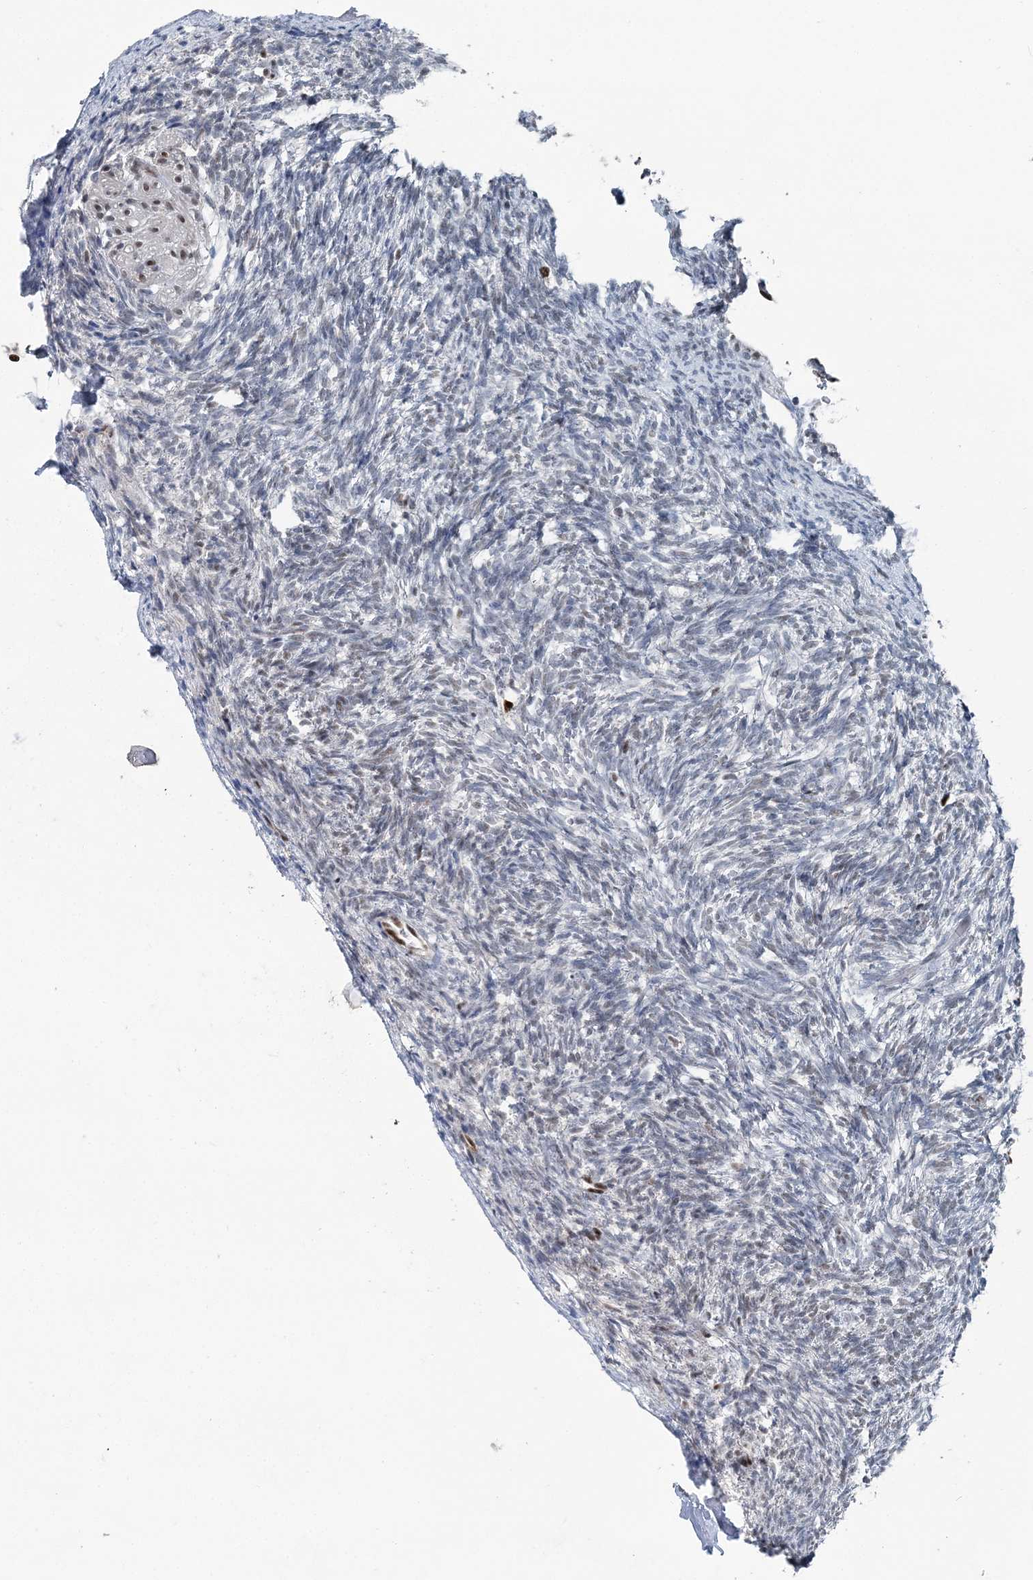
{"staining": {"intensity": "weak", "quantity": ">75%", "location": "nuclear"}, "tissue": "ovary", "cell_type": "Follicle cells", "image_type": "normal", "snomed": [{"axis": "morphology", "description": "Normal tissue, NOS"}, {"axis": "topography", "description": "Ovary"}], "caption": "Weak nuclear staining for a protein is seen in about >75% of follicle cells of normal ovary using immunohistochemistry (IHC).", "gene": "HAT1", "patient": {"sex": "female", "age": 34}}